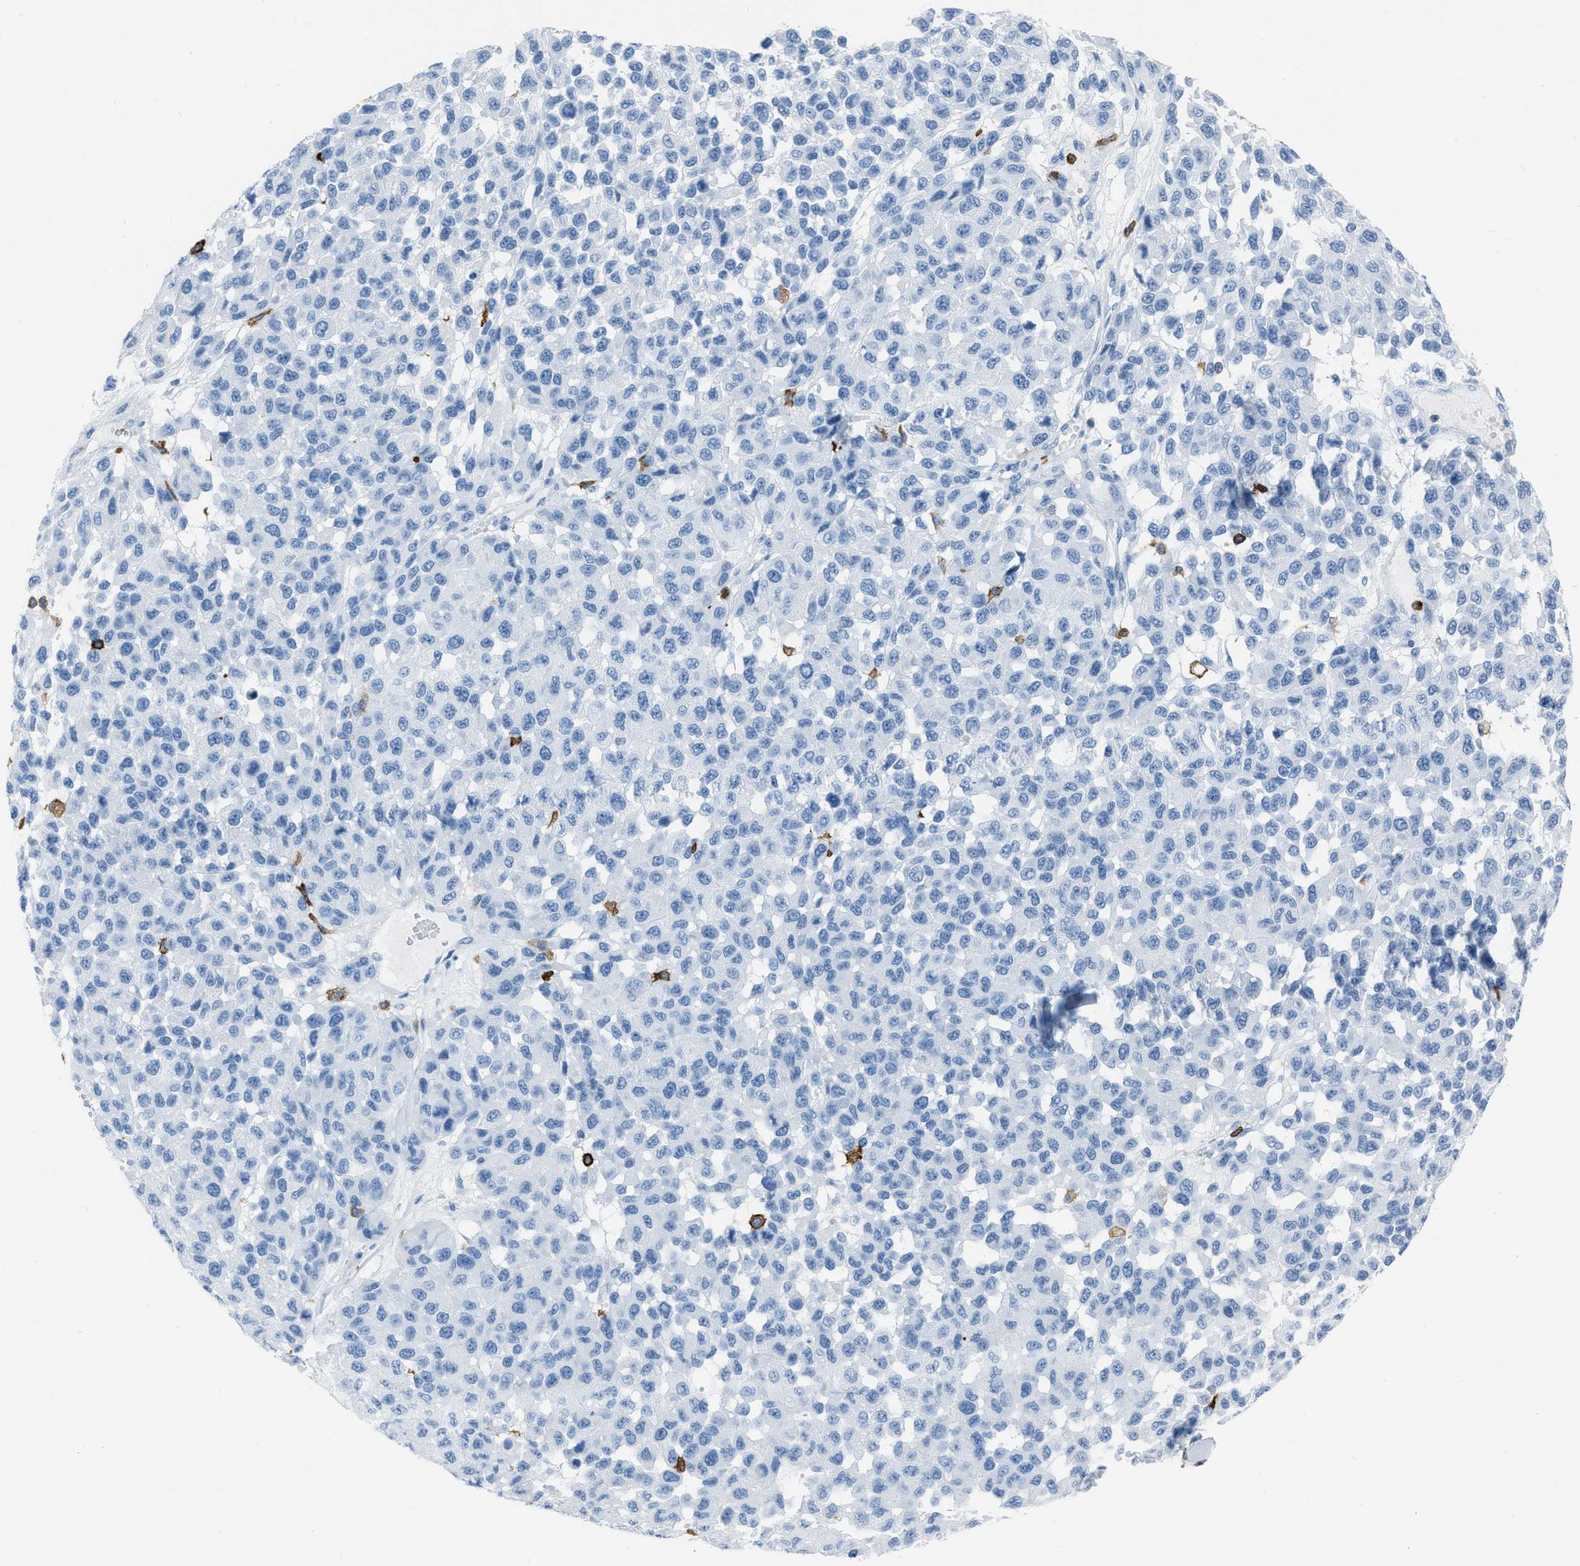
{"staining": {"intensity": "negative", "quantity": "none", "location": "none"}, "tissue": "melanoma", "cell_type": "Tumor cells", "image_type": "cancer", "snomed": [{"axis": "morphology", "description": "Malignant melanoma, NOS"}, {"axis": "topography", "description": "Skin"}], "caption": "There is no significant staining in tumor cells of malignant melanoma.", "gene": "LSP1", "patient": {"sex": "male", "age": 62}}